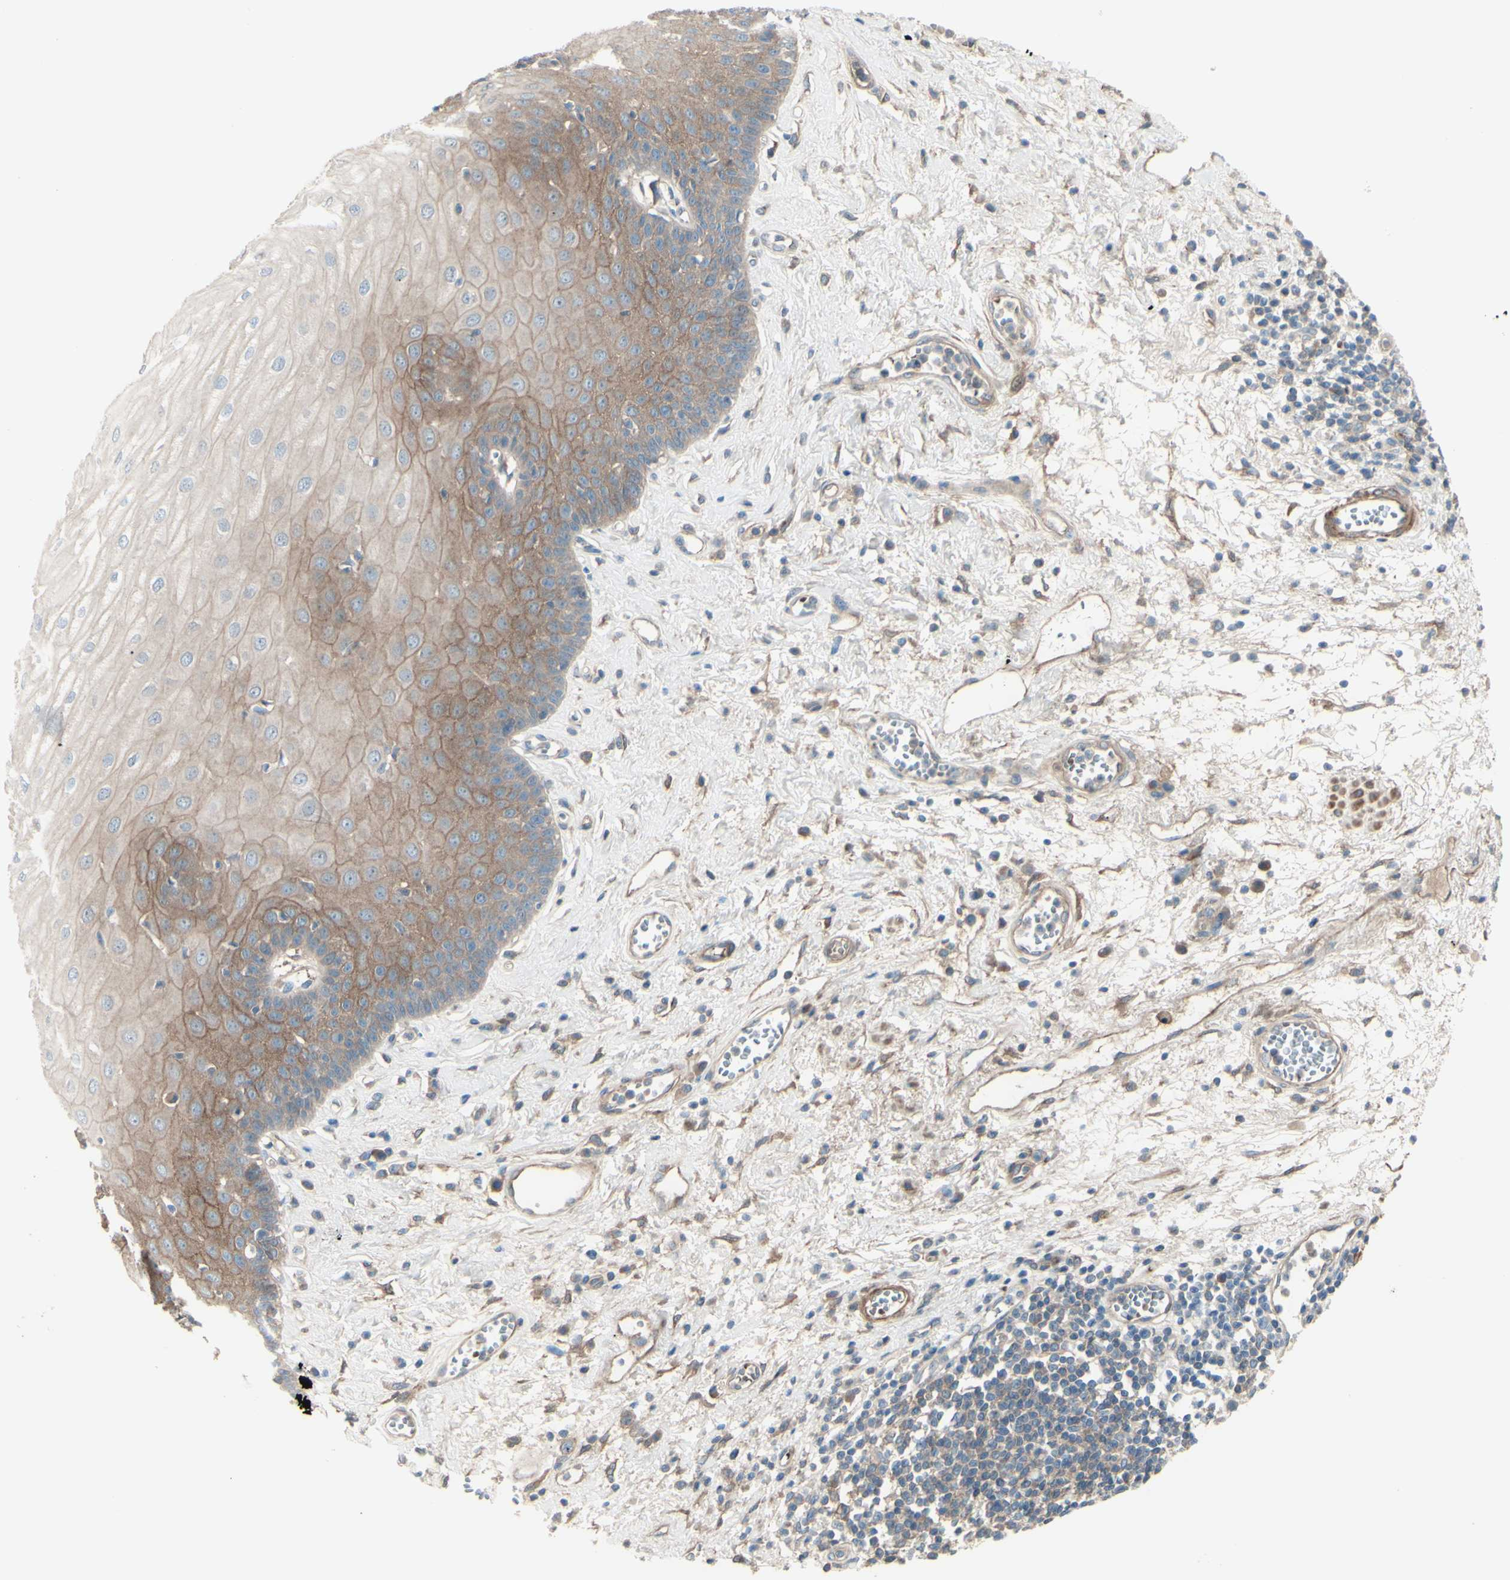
{"staining": {"intensity": "moderate", "quantity": "<25%", "location": "cytoplasmic/membranous"}, "tissue": "esophagus", "cell_type": "Squamous epithelial cells", "image_type": "normal", "snomed": [{"axis": "morphology", "description": "Normal tissue, NOS"}, {"axis": "morphology", "description": "Squamous cell carcinoma, NOS"}, {"axis": "topography", "description": "Esophagus"}], "caption": "DAB immunohistochemical staining of benign esophagus demonstrates moderate cytoplasmic/membranous protein staining in about <25% of squamous epithelial cells.", "gene": "PCDHGA10", "patient": {"sex": "male", "age": 65}}